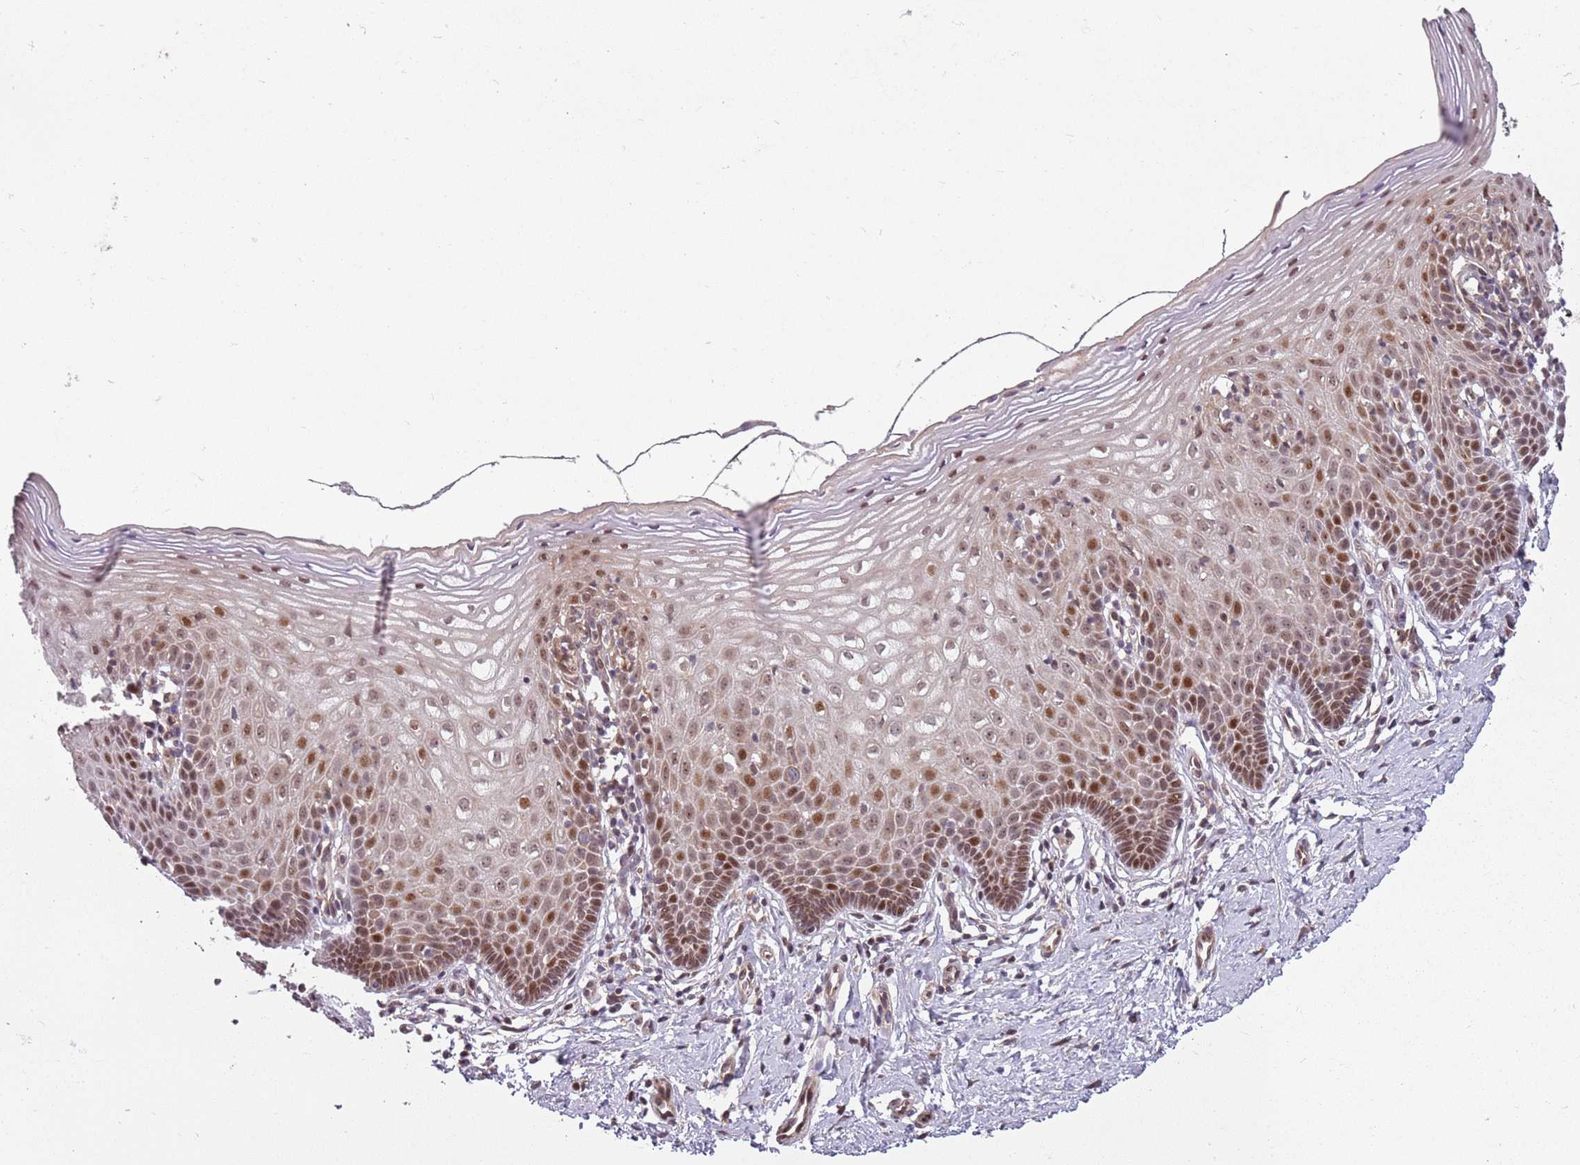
{"staining": {"intensity": "moderate", "quantity": ">75%", "location": "cytoplasmic/membranous,nuclear"}, "tissue": "cervix", "cell_type": "Glandular cells", "image_type": "normal", "snomed": [{"axis": "morphology", "description": "Normal tissue, NOS"}, {"axis": "topography", "description": "Cervix"}], "caption": "IHC photomicrograph of benign cervix: human cervix stained using immunohistochemistry displays medium levels of moderate protein expression localized specifically in the cytoplasmic/membranous,nuclear of glandular cells, appearing as a cytoplasmic/membranous,nuclear brown color.", "gene": "CHURC1", "patient": {"sex": "female", "age": 36}}